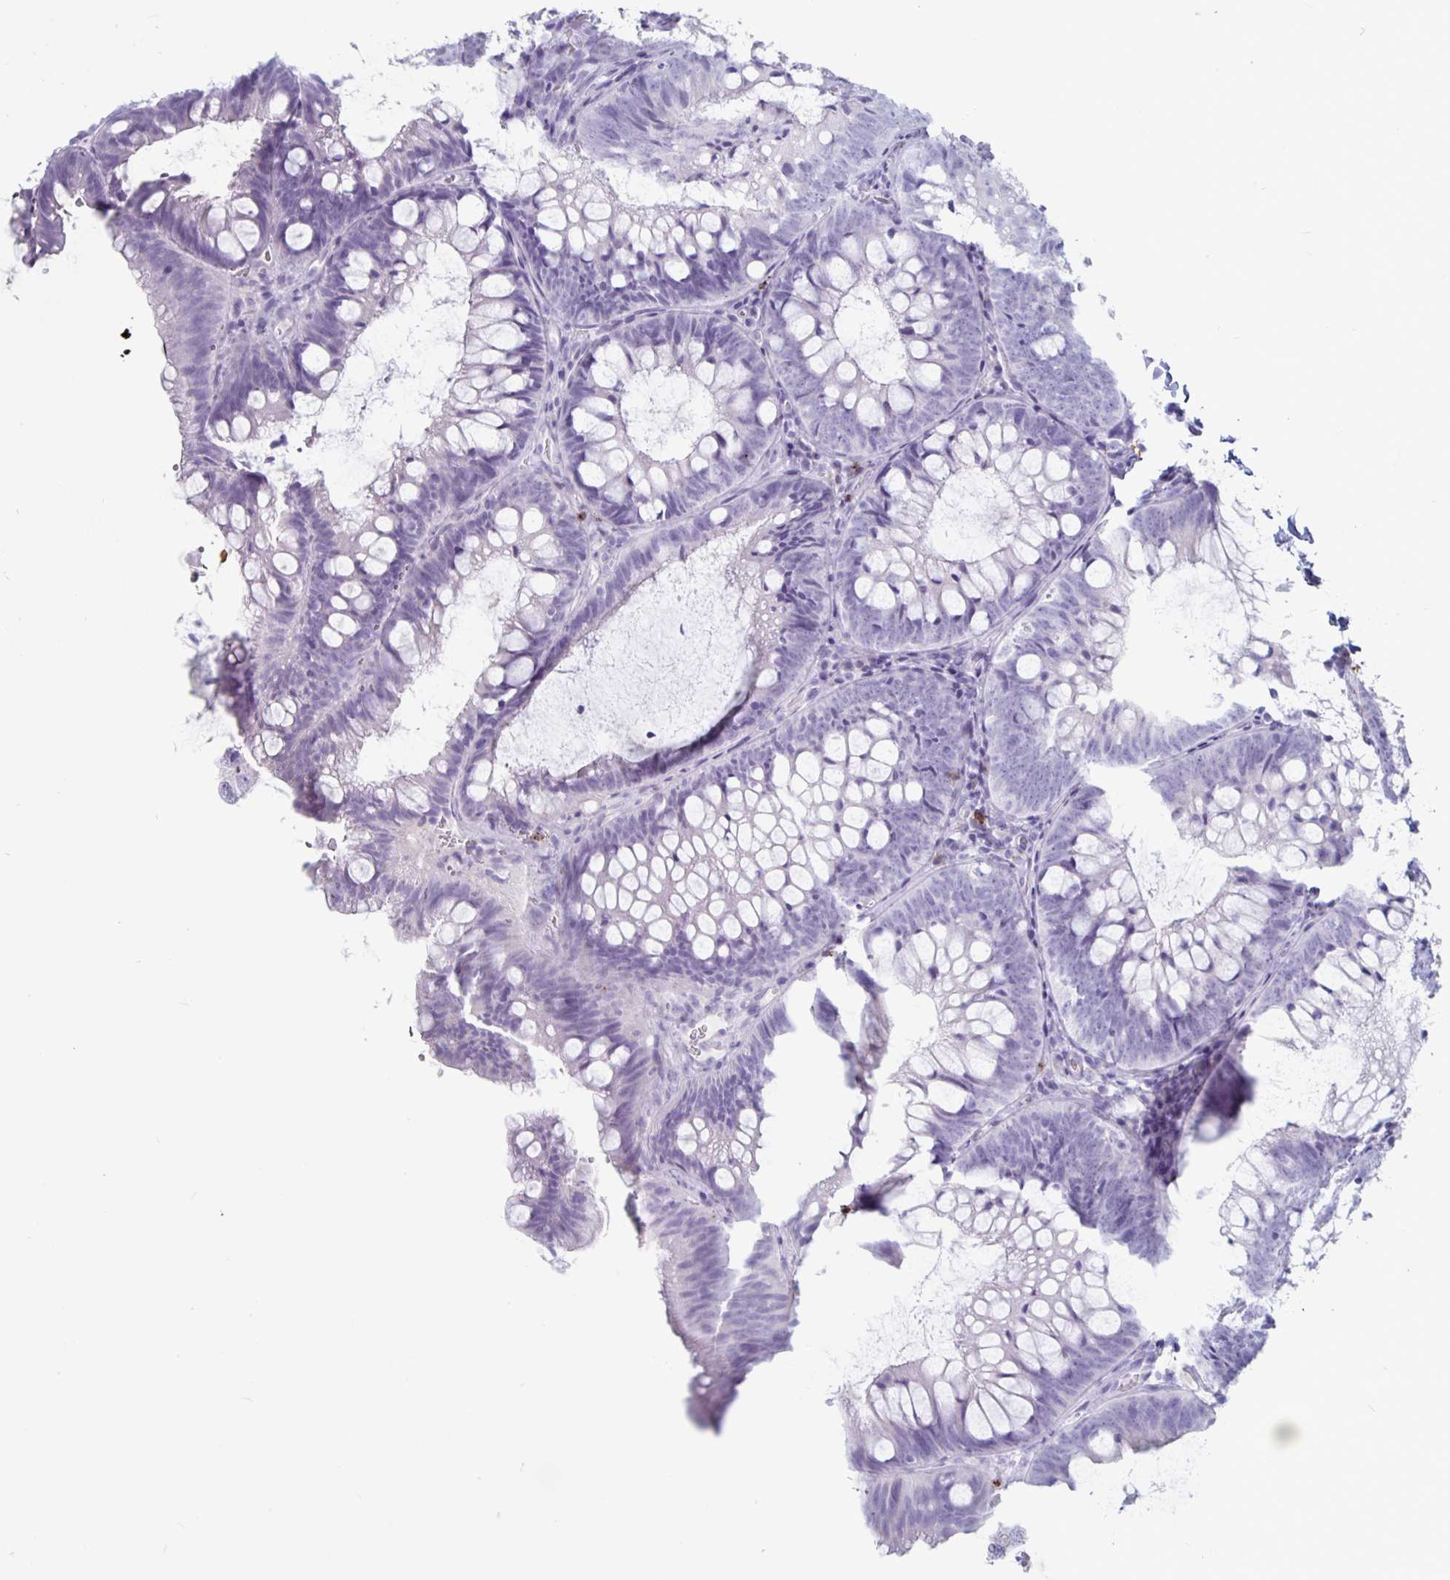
{"staining": {"intensity": "negative", "quantity": "none", "location": "none"}, "tissue": "colon", "cell_type": "Endothelial cells", "image_type": "normal", "snomed": [{"axis": "morphology", "description": "Normal tissue, NOS"}, {"axis": "morphology", "description": "Adenoma, NOS"}, {"axis": "topography", "description": "Soft tissue"}, {"axis": "topography", "description": "Colon"}], "caption": "Micrograph shows no significant protein positivity in endothelial cells of benign colon. (Stains: DAB IHC with hematoxylin counter stain, Microscopy: brightfield microscopy at high magnification).", "gene": "GZMK", "patient": {"sex": "male", "age": 47}}